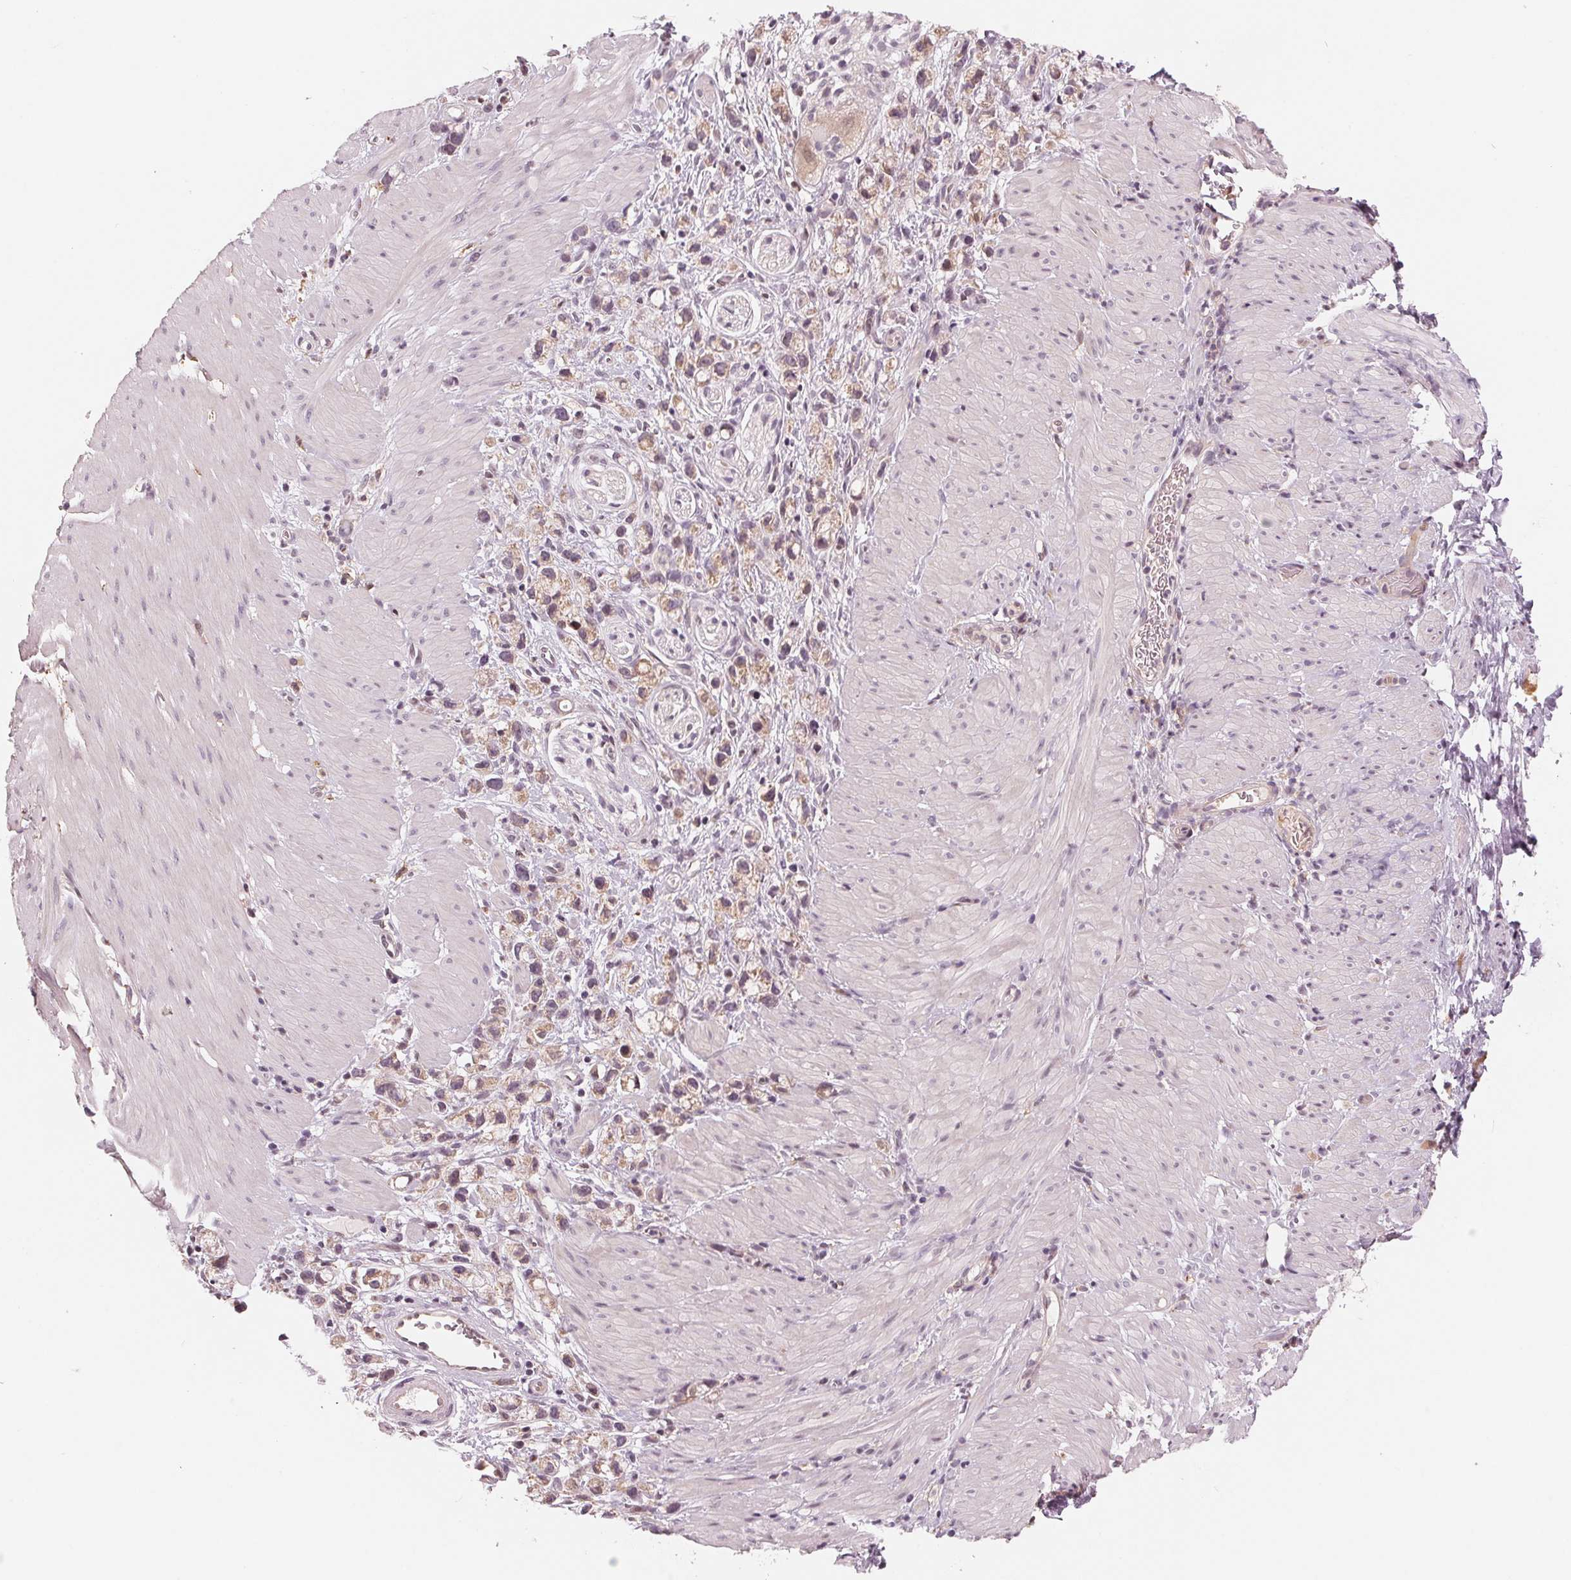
{"staining": {"intensity": "weak", "quantity": "<25%", "location": "cytoplasmic/membranous"}, "tissue": "stomach cancer", "cell_type": "Tumor cells", "image_type": "cancer", "snomed": [{"axis": "morphology", "description": "Adenocarcinoma, NOS"}, {"axis": "topography", "description": "Stomach"}], "caption": "Tumor cells show no significant expression in adenocarcinoma (stomach).", "gene": "IL9R", "patient": {"sex": "female", "age": 59}}